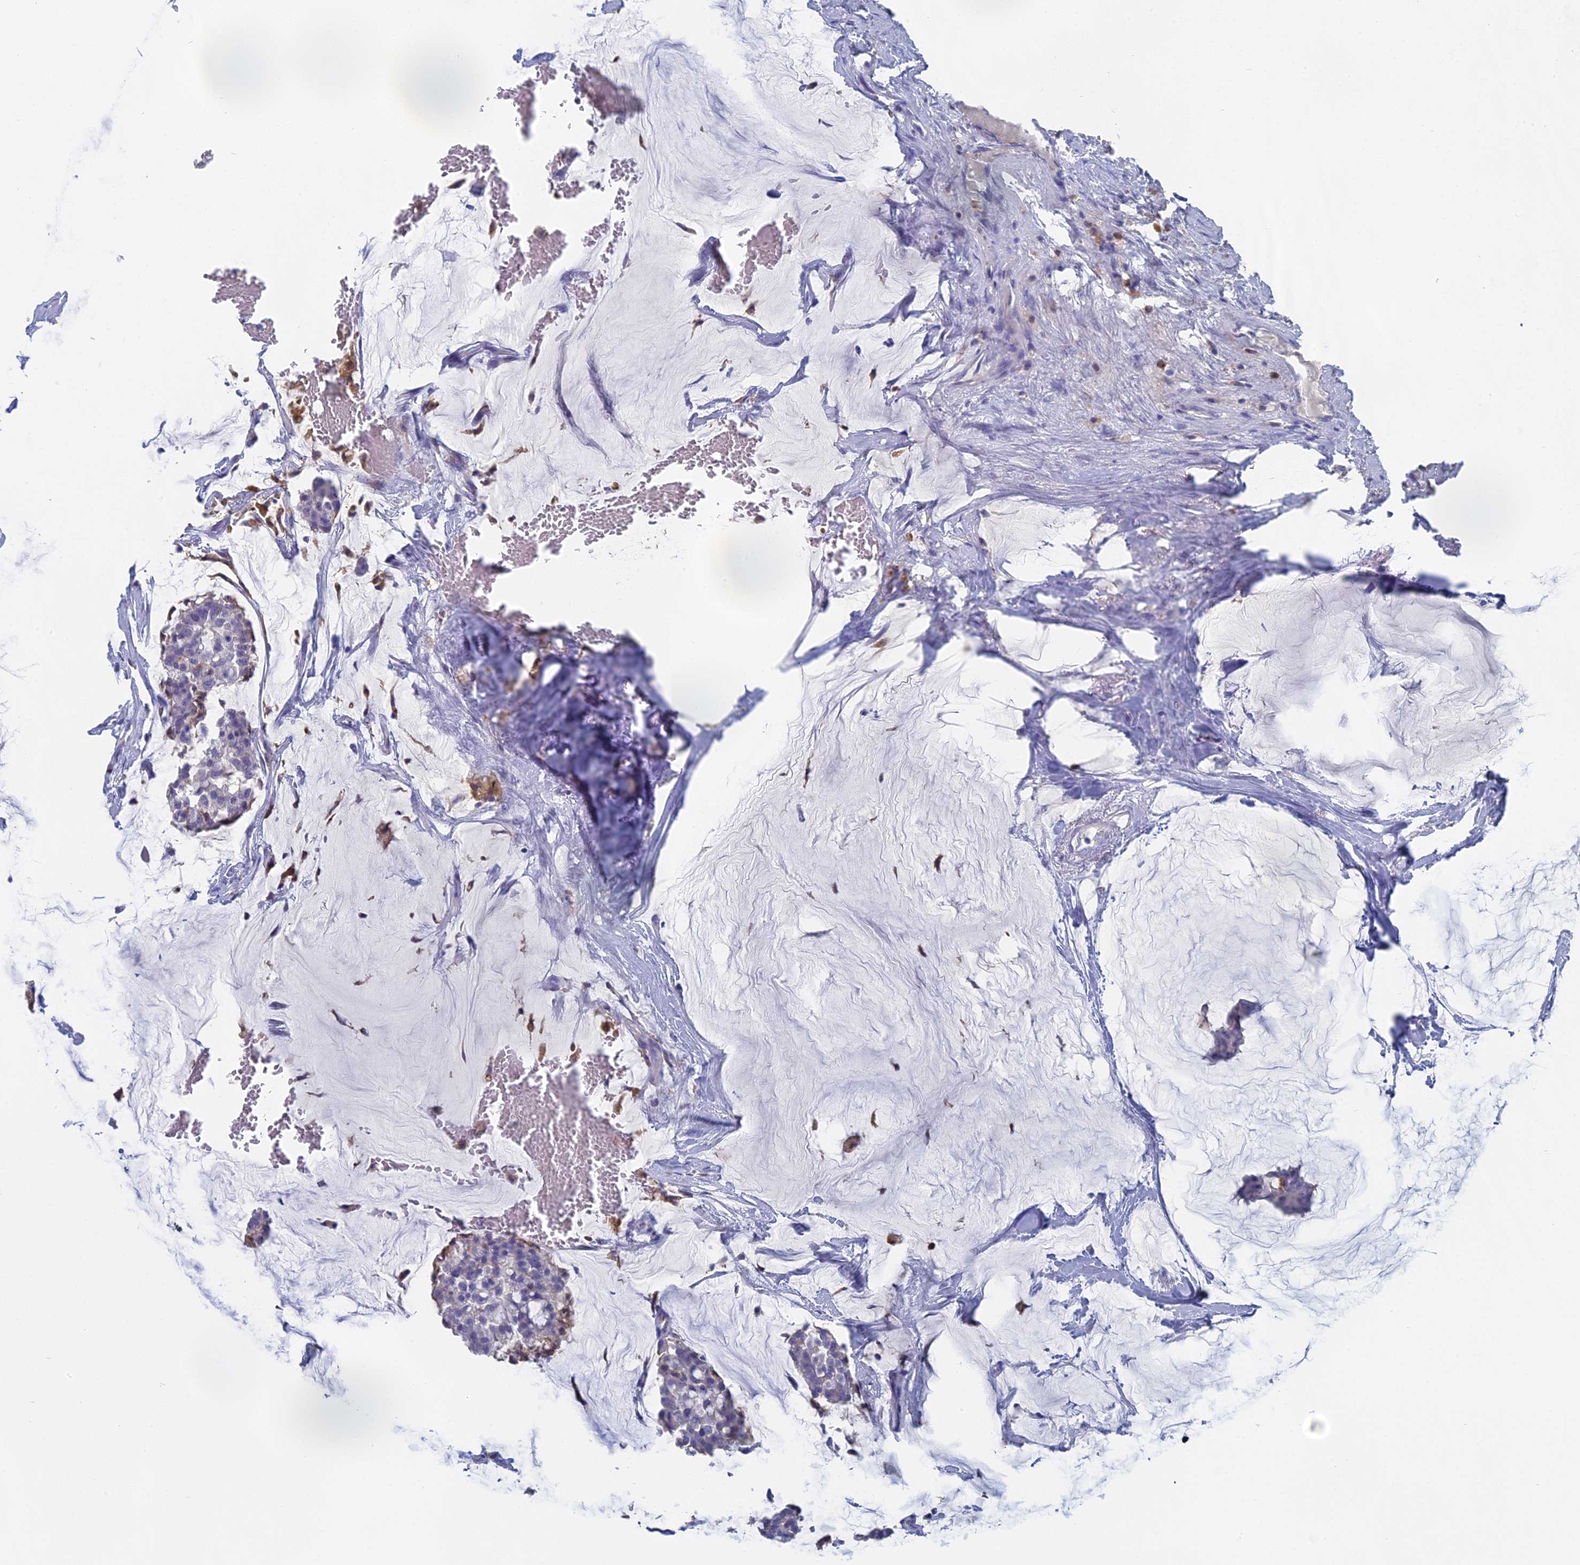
{"staining": {"intensity": "negative", "quantity": "none", "location": "none"}, "tissue": "breast cancer", "cell_type": "Tumor cells", "image_type": "cancer", "snomed": [{"axis": "morphology", "description": "Duct carcinoma"}, {"axis": "topography", "description": "Breast"}], "caption": "An immunohistochemistry (IHC) histopathology image of invasive ductal carcinoma (breast) is shown. There is no staining in tumor cells of invasive ductal carcinoma (breast). Nuclei are stained in blue.", "gene": "NCF4", "patient": {"sex": "female", "age": 93}}